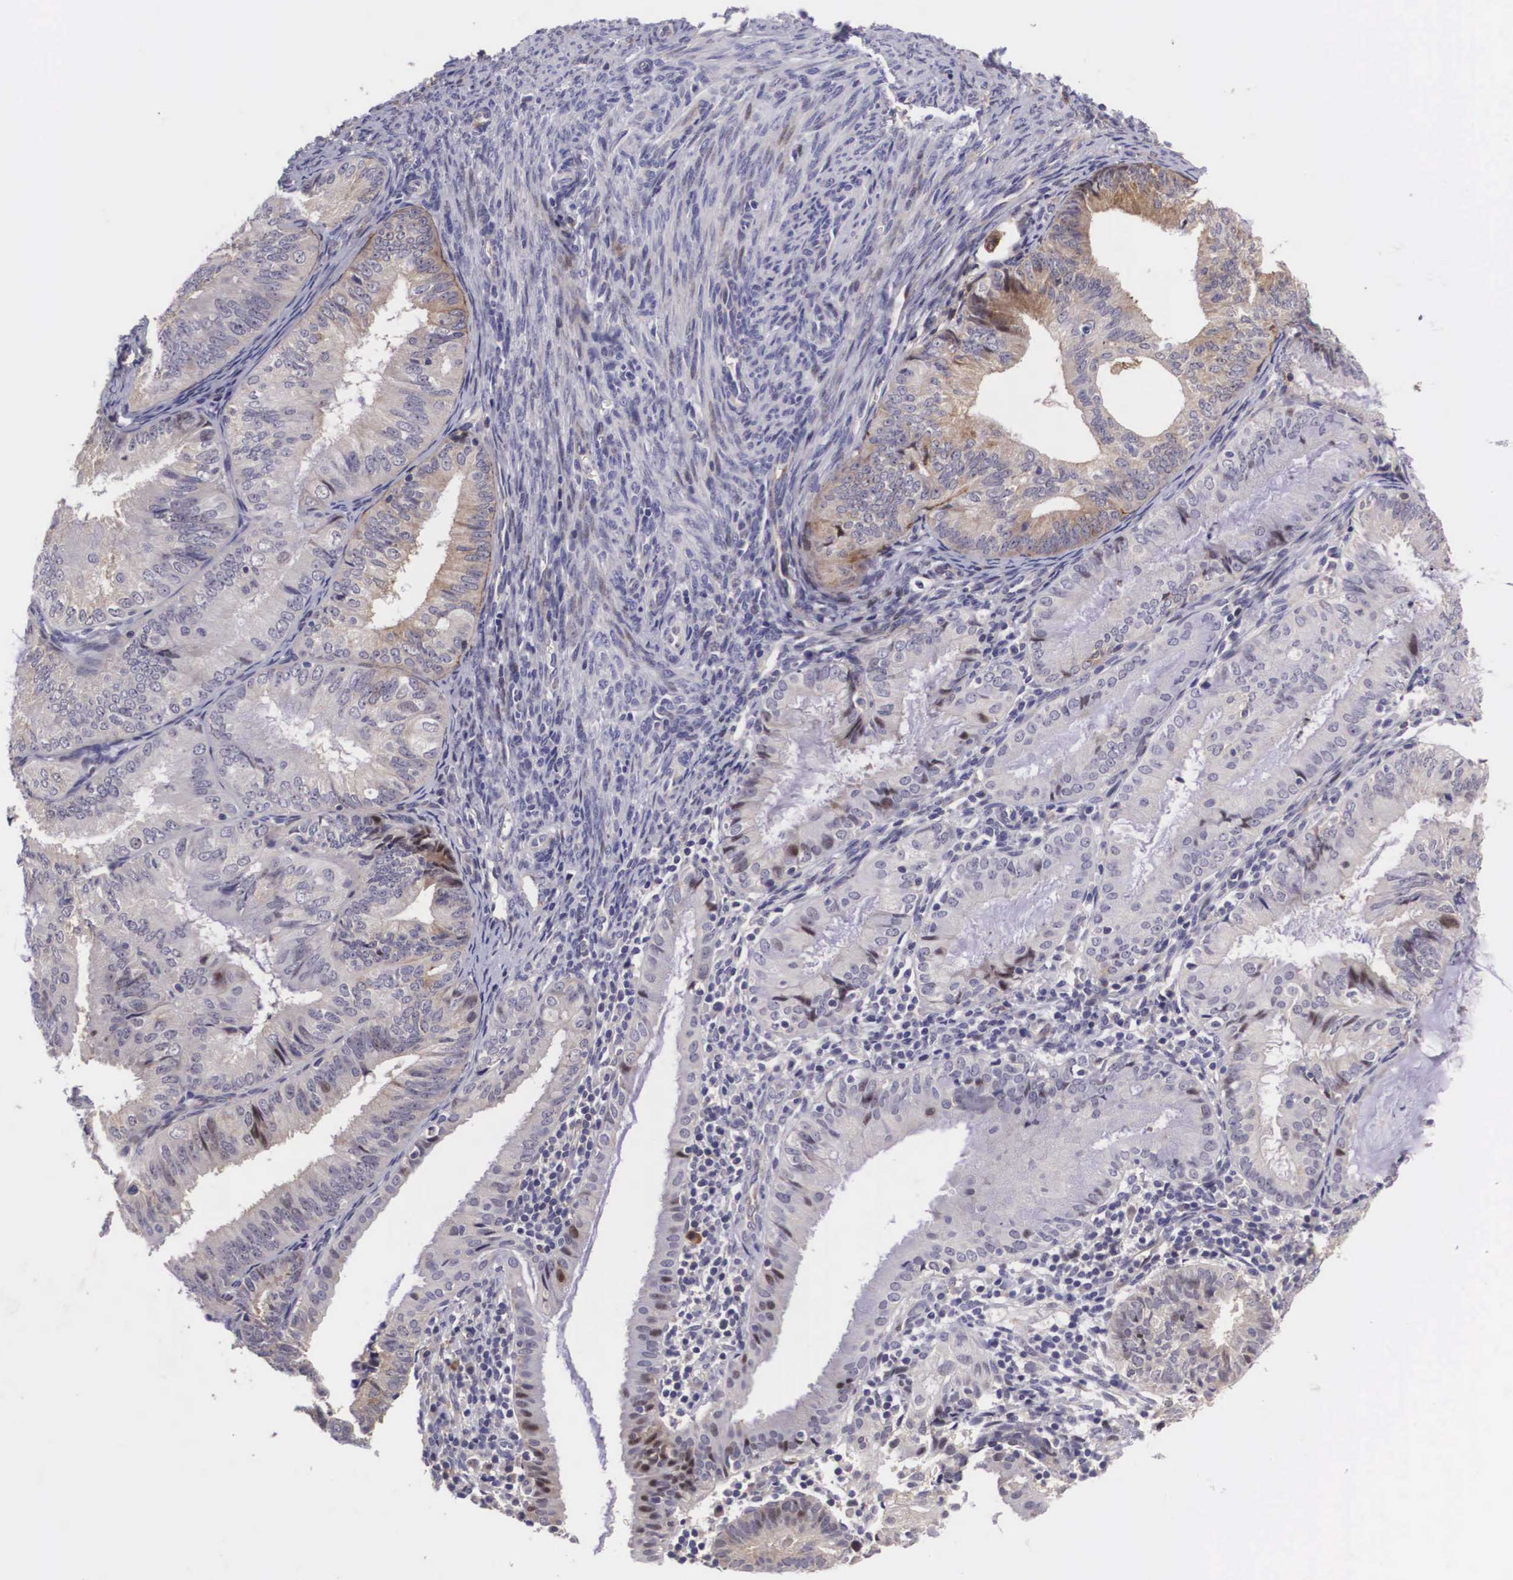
{"staining": {"intensity": "moderate", "quantity": "25%-75%", "location": "cytoplasmic/membranous,nuclear"}, "tissue": "endometrial cancer", "cell_type": "Tumor cells", "image_type": "cancer", "snomed": [{"axis": "morphology", "description": "Adenocarcinoma, NOS"}, {"axis": "topography", "description": "Endometrium"}], "caption": "High-power microscopy captured an immunohistochemistry micrograph of adenocarcinoma (endometrial), revealing moderate cytoplasmic/membranous and nuclear positivity in approximately 25%-75% of tumor cells. The staining is performed using DAB brown chromogen to label protein expression. The nuclei are counter-stained blue using hematoxylin.", "gene": "EMID1", "patient": {"sex": "female", "age": 66}}